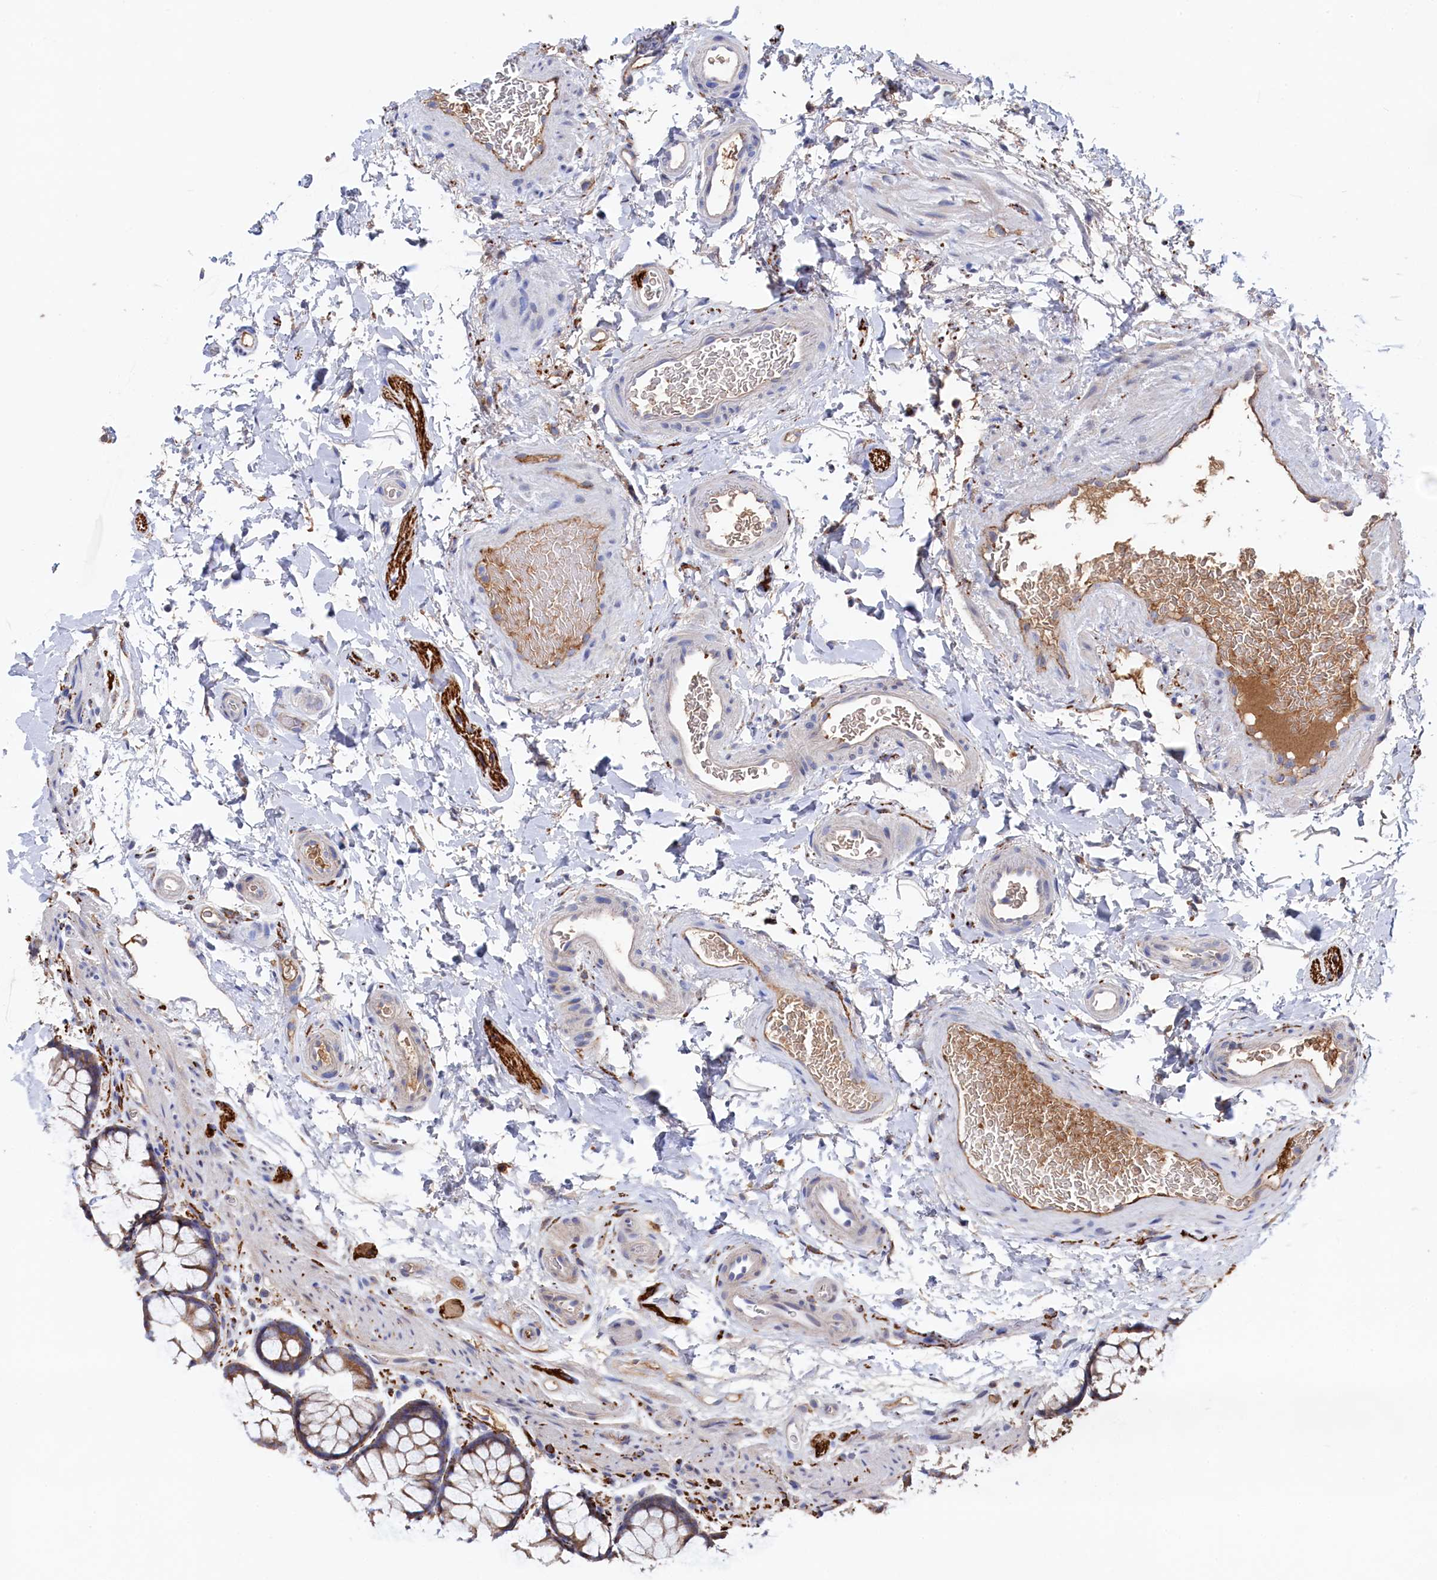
{"staining": {"intensity": "weak", "quantity": "25%-75%", "location": "cytoplasmic/membranous"}, "tissue": "colon", "cell_type": "Endothelial cells", "image_type": "normal", "snomed": [{"axis": "morphology", "description": "Normal tissue, NOS"}, {"axis": "topography", "description": "Colon"}], "caption": "About 25%-75% of endothelial cells in unremarkable colon reveal weak cytoplasmic/membranous protein positivity as visualized by brown immunohistochemical staining.", "gene": "C12orf73", "patient": {"sex": "female", "age": 82}}